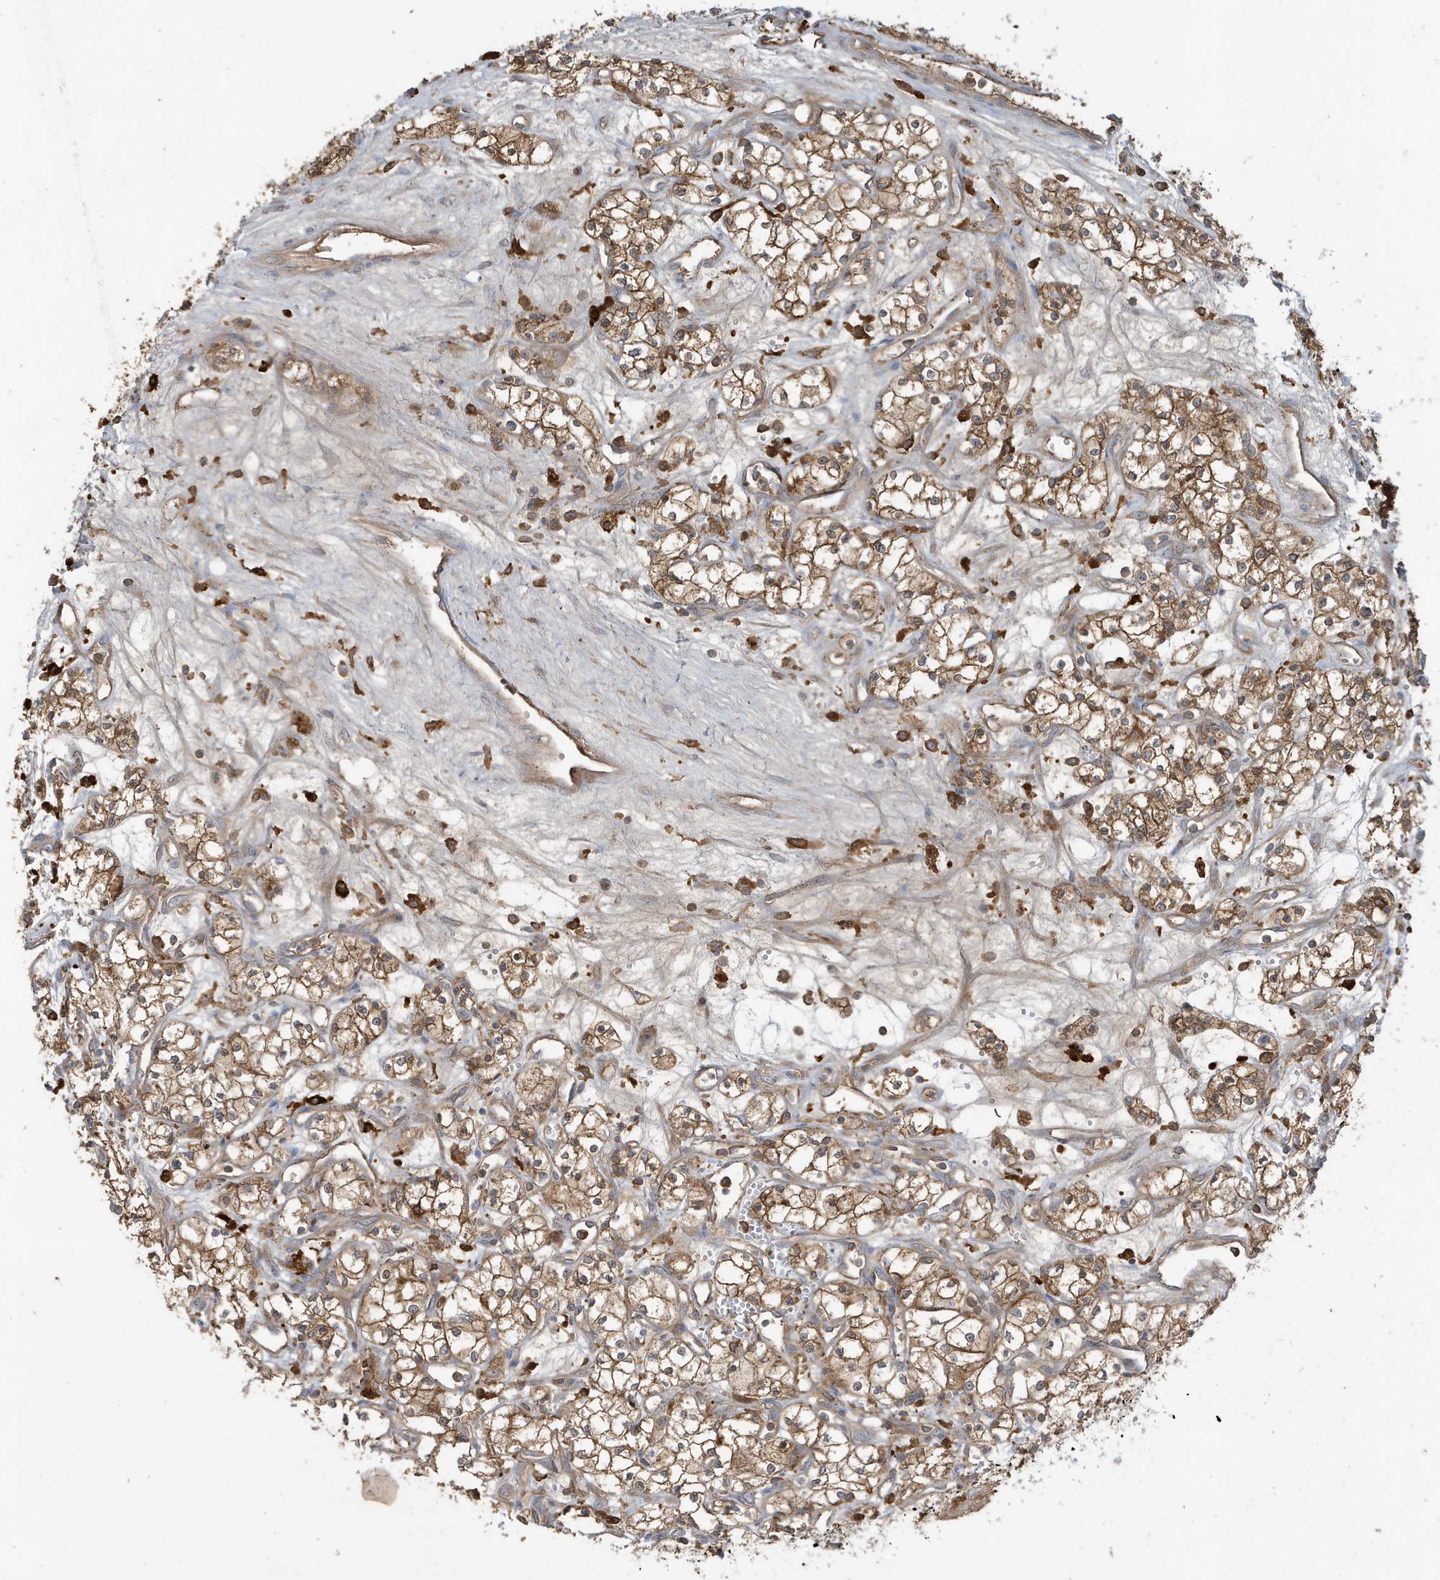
{"staining": {"intensity": "moderate", "quantity": ">75%", "location": "cytoplasmic/membranous"}, "tissue": "renal cancer", "cell_type": "Tumor cells", "image_type": "cancer", "snomed": [{"axis": "morphology", "description": "Adenocarcinoma, NOS"}, {"axis": "topography", "description": "Kidney"}], "caption": "Moderate cytoplasmic/membranous staining is appreciated in about >75% of tumor cells in renal cancer (adenocarcinoma).", "gene": "ABTB1", "patient": {"sex": "male", "age": 59}}